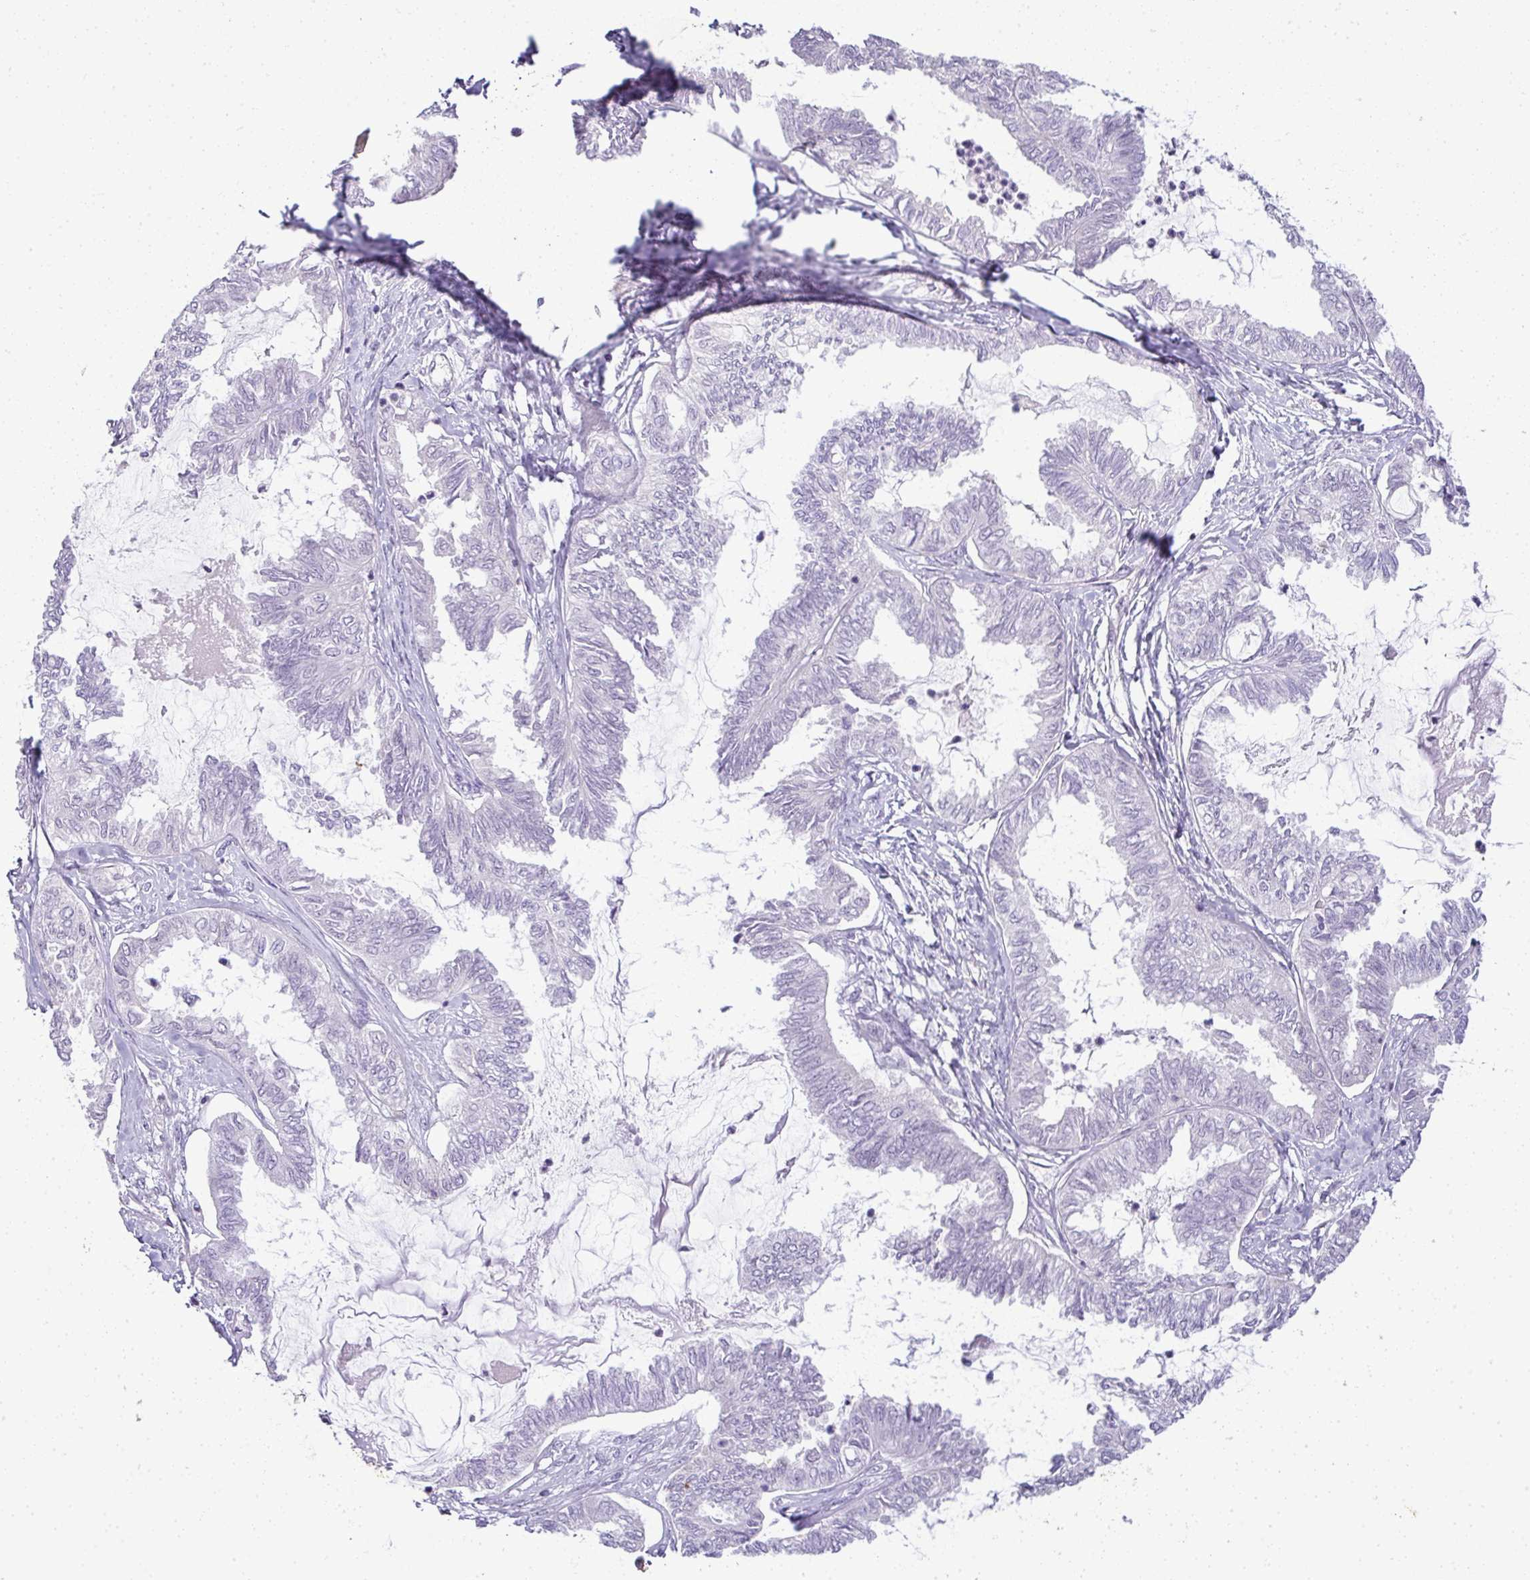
{"staining": {"intensity": "negative", "quantity": "none", "location": "none"}, "tissue": "ovarian cancer", "cell_type": "Tumor cells", "image_type": "cancer", "snomed": [{"axis": "morphology", "description": "Carcinoma, endometroid"}, {"axis": "topography", "description": "Ovary"}], "caption": "Tumor cells show no significant protein expression in endometroid carcinoma (ovarian).", "gene": "CMPK1", "patient": {"sex": "female", "age": 70}}